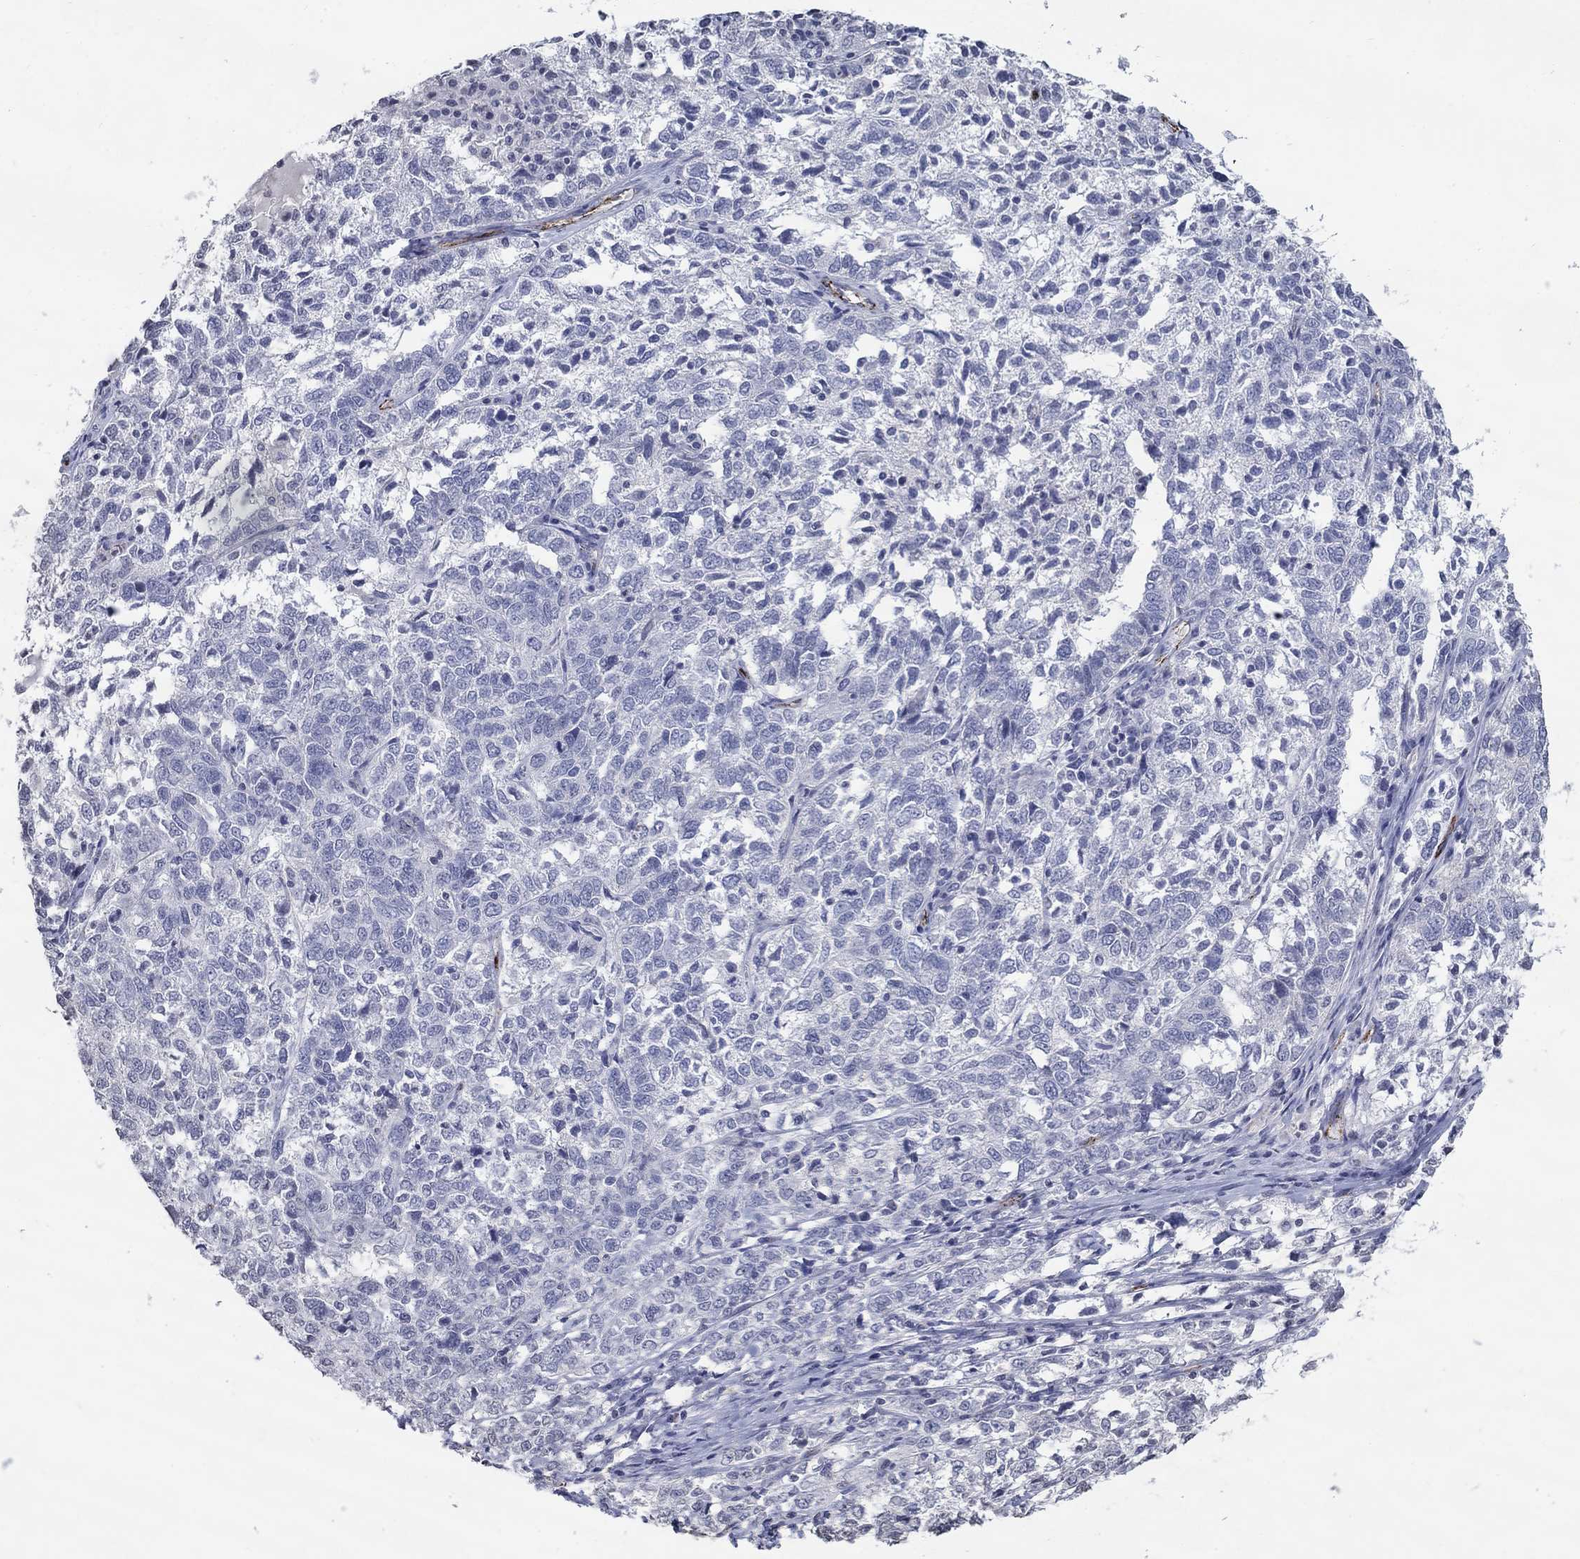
{"staining": {"intensity": "negative", "quantity": "none", "location": "none"}, "tissue": "ovarian cancer", "cell_type": "Tumor cells", "image_type": "cancer", "snomed": [{"axis": "morphology", "description": "Cystadenocarcinoma, serous, NOS"}, {"axis": "topography", "description": "Ovary"}], "caption": "This micrograph is of ovarian serous cystadenocarcinoma stained with immunohistochemistry to label a protein in brown with the nuclei are counter-stained blue. There is no staining in tumor cells.", "gene": "TINAG", "patient": {"sex": "female", "age": 71}}